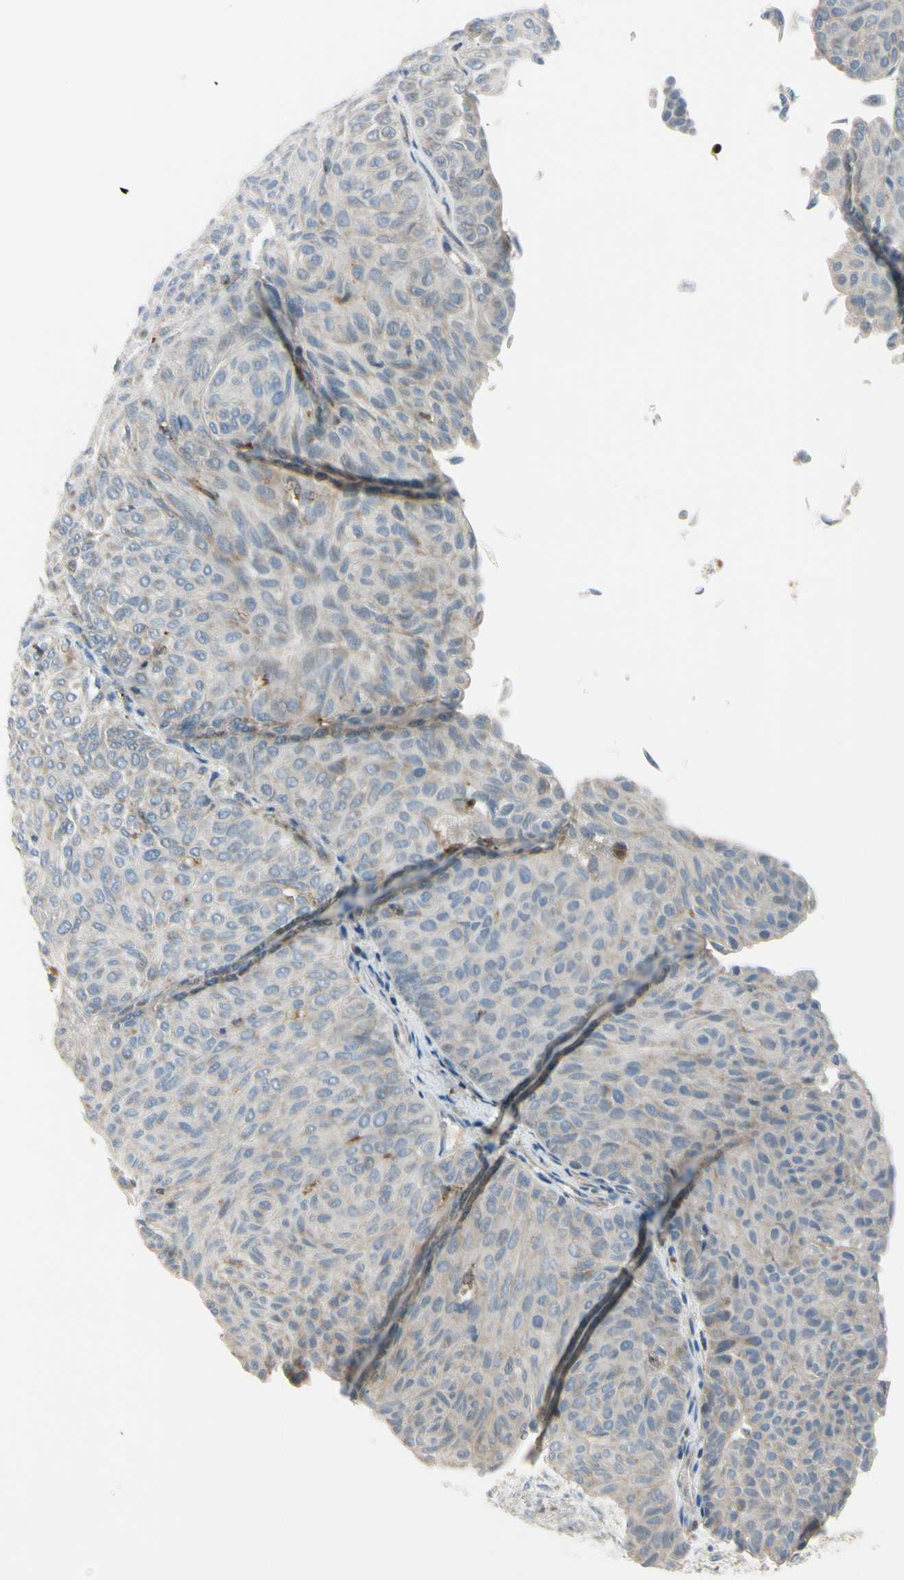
{"staining": {"intensity": "weak", "quantity": ">75%", "location": "cytoplasmic/membranous"}, "tissue": "urothelial cancer", "cell_type": "Tumor cells", "image_type": "cancer", "snomed": [{"axis": "morphology", "description": "Urothelial carcinoma, Low grade"}, {"axis": "topography", "description": "Urinary bladder"}], "caption": "Immunohistochemical staining of human urothelial cancer displays weak cytoplasmic/membranous protein positivity in approximately >75% of tumor cells. Immunohistochemistry stains the protein in brown and the nuclei are stained blue.", "gene": "CYRIB", "patient": {"sex": "male", "age": 78}}